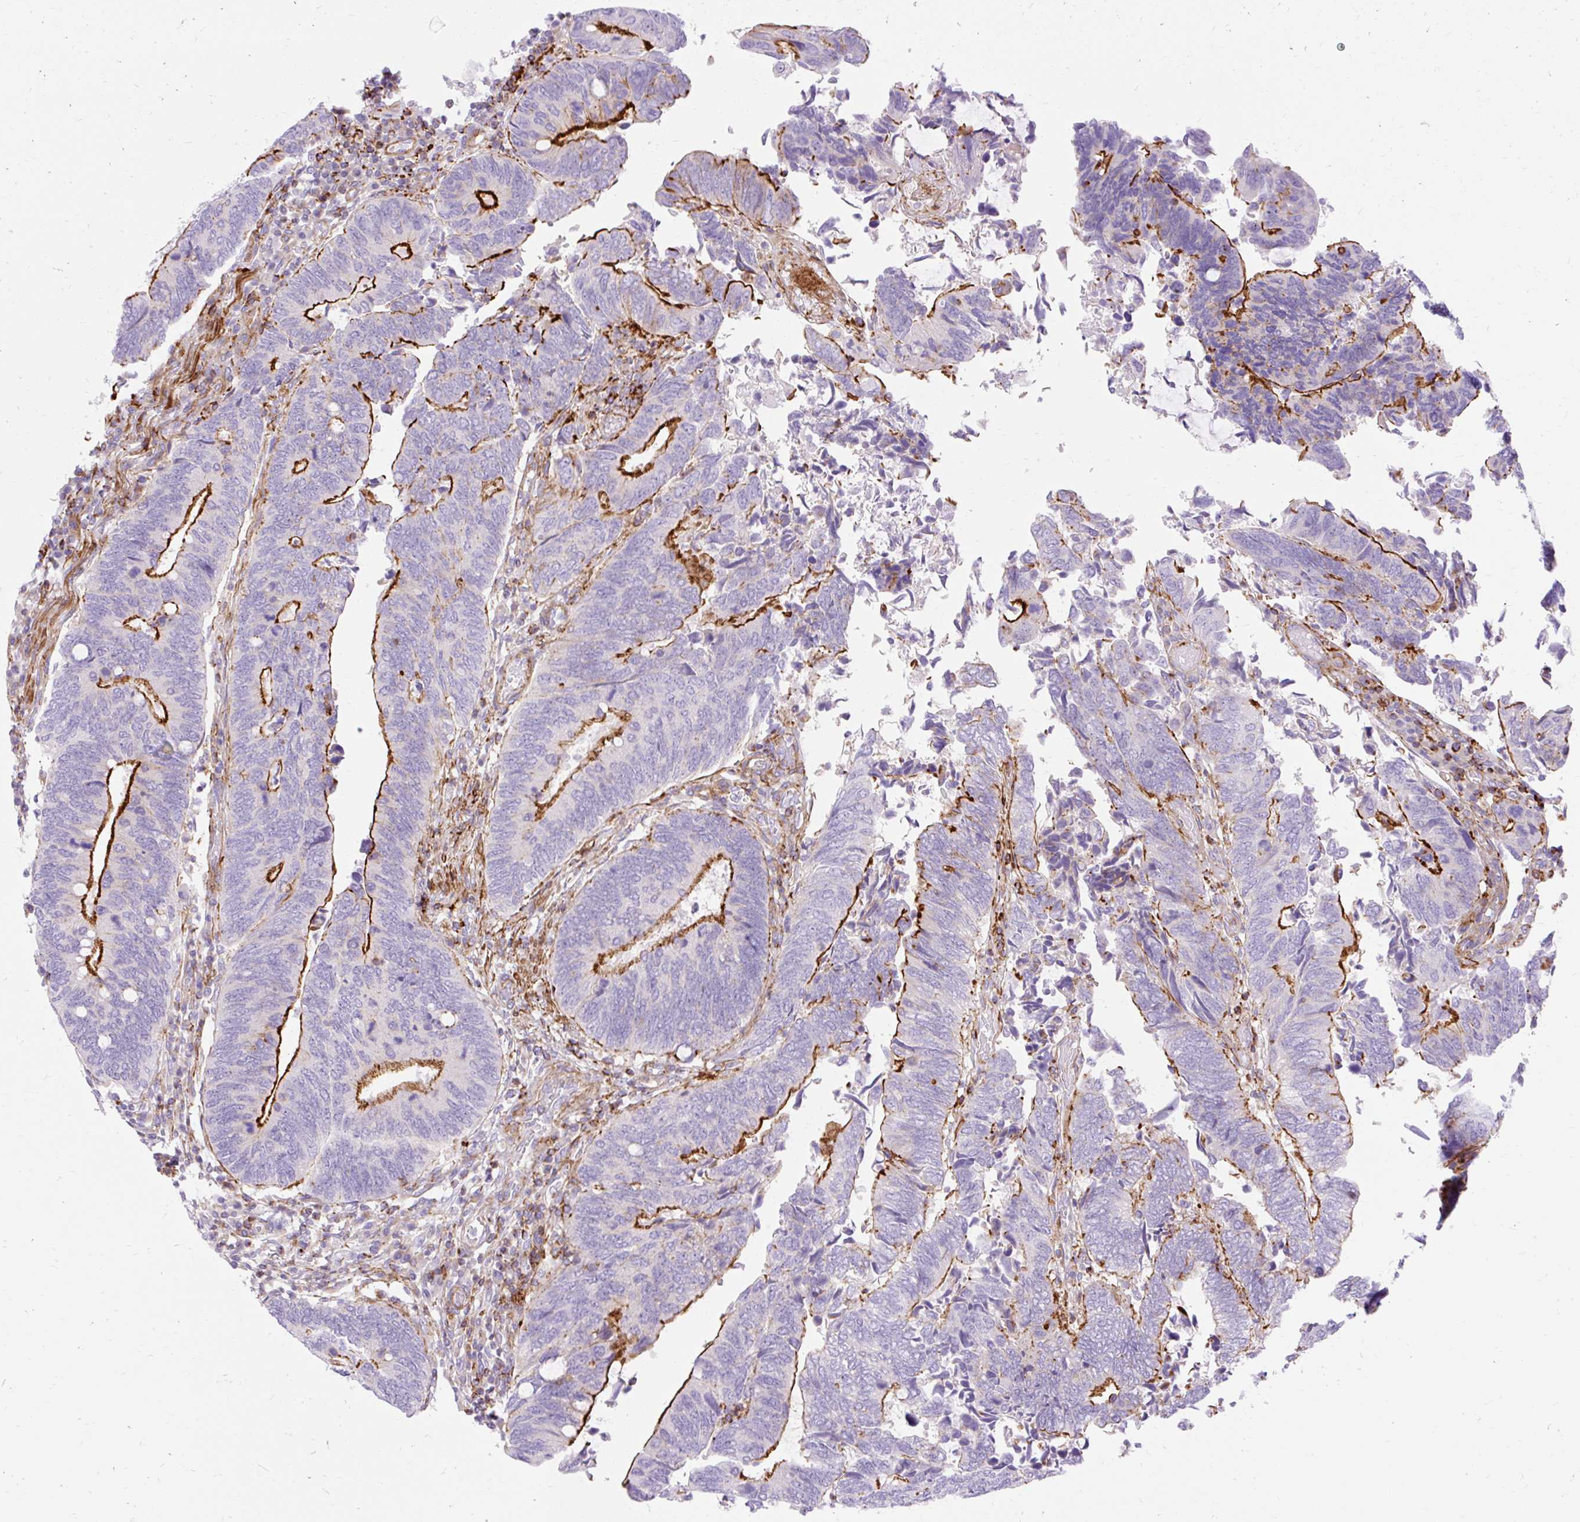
{"staining": {"intensity": "strong", "quantity": "25%-75%", "location": "cytoplasmic/membranous"}, "tissue": "colorectal cancer", "cell_type": "Tumor cells", "image_type": "cancer", "snomed": [{"axis": "morphology", "description": "Adenocarcinoma, NOS"}, {"axis": "topography", "description": "Colon"}], "caption": "The immunohistochemical stain shows strong cytoplasmic/membranous positivity in tumor cells of colorectal adenocarcinoma tissue. Ihc stains the protein of interest in brown and the nuclei are stained blue.", "gene": "CORO7-PAM16", "patient": {"sex": "male", "age": 87}}